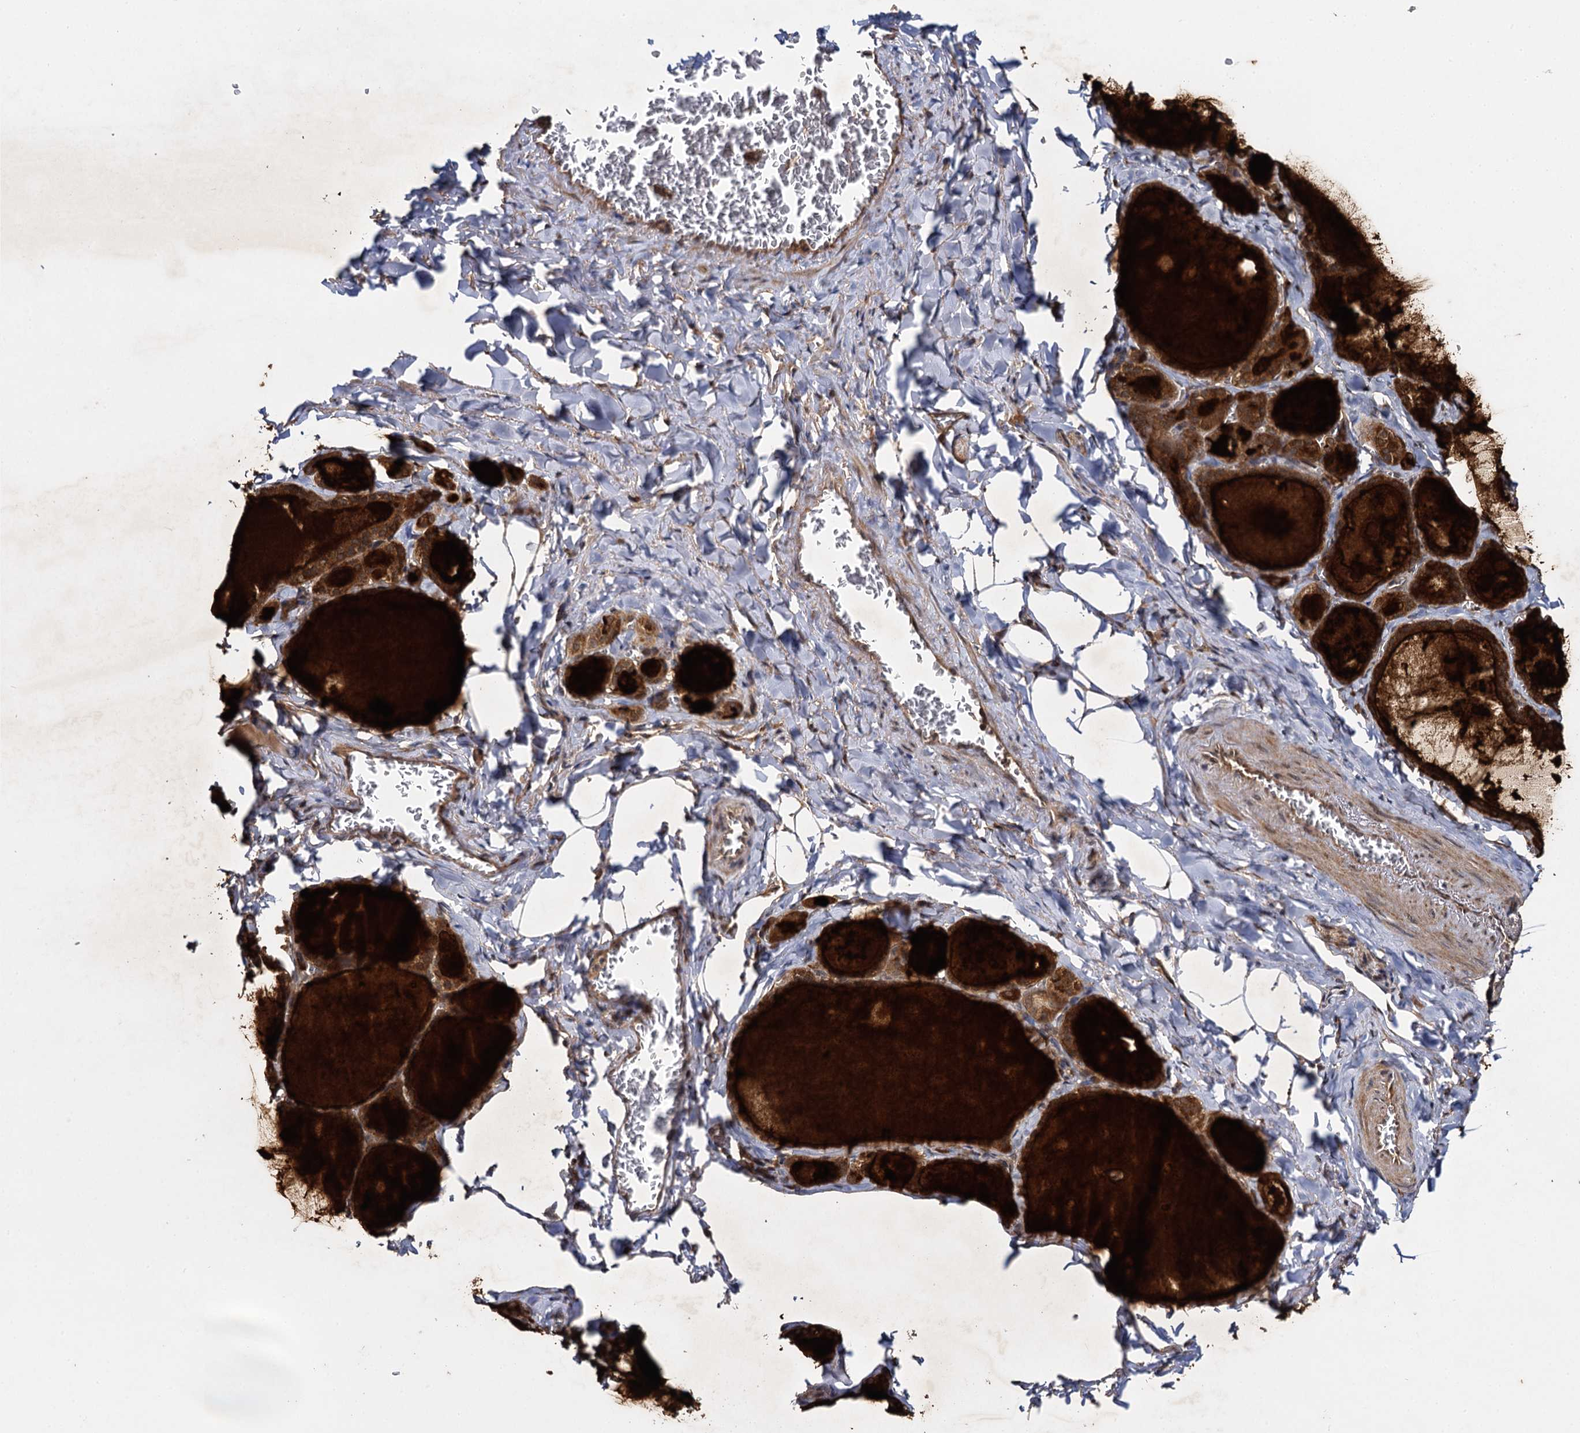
{"staining": {"intensity": "moderate", "quantity": ">75%", "location": "cytoplasmic/membranous"}, "tissue": "thyroid gland", "cell_type": "Glandular cells", "image_type": "normal", "snomed": [{"axis": "morphology", "description": "Normal tissue, NOS"}, {"axis": "topography", "description": "Thyroid gland"}], "caption": "High-magnification brightfield microscopy of benign thyroid gland stained with DAB (3,3'-diaminobenzidine) (brown) and counterstained with hematoxylin (blue). glandular cells exhibit moderate cytoplasmic/membranous positivity is present in approximately>75% of cells.", "gene": "SLC46A3", "patient": {"sex": "male", "age": 56}}